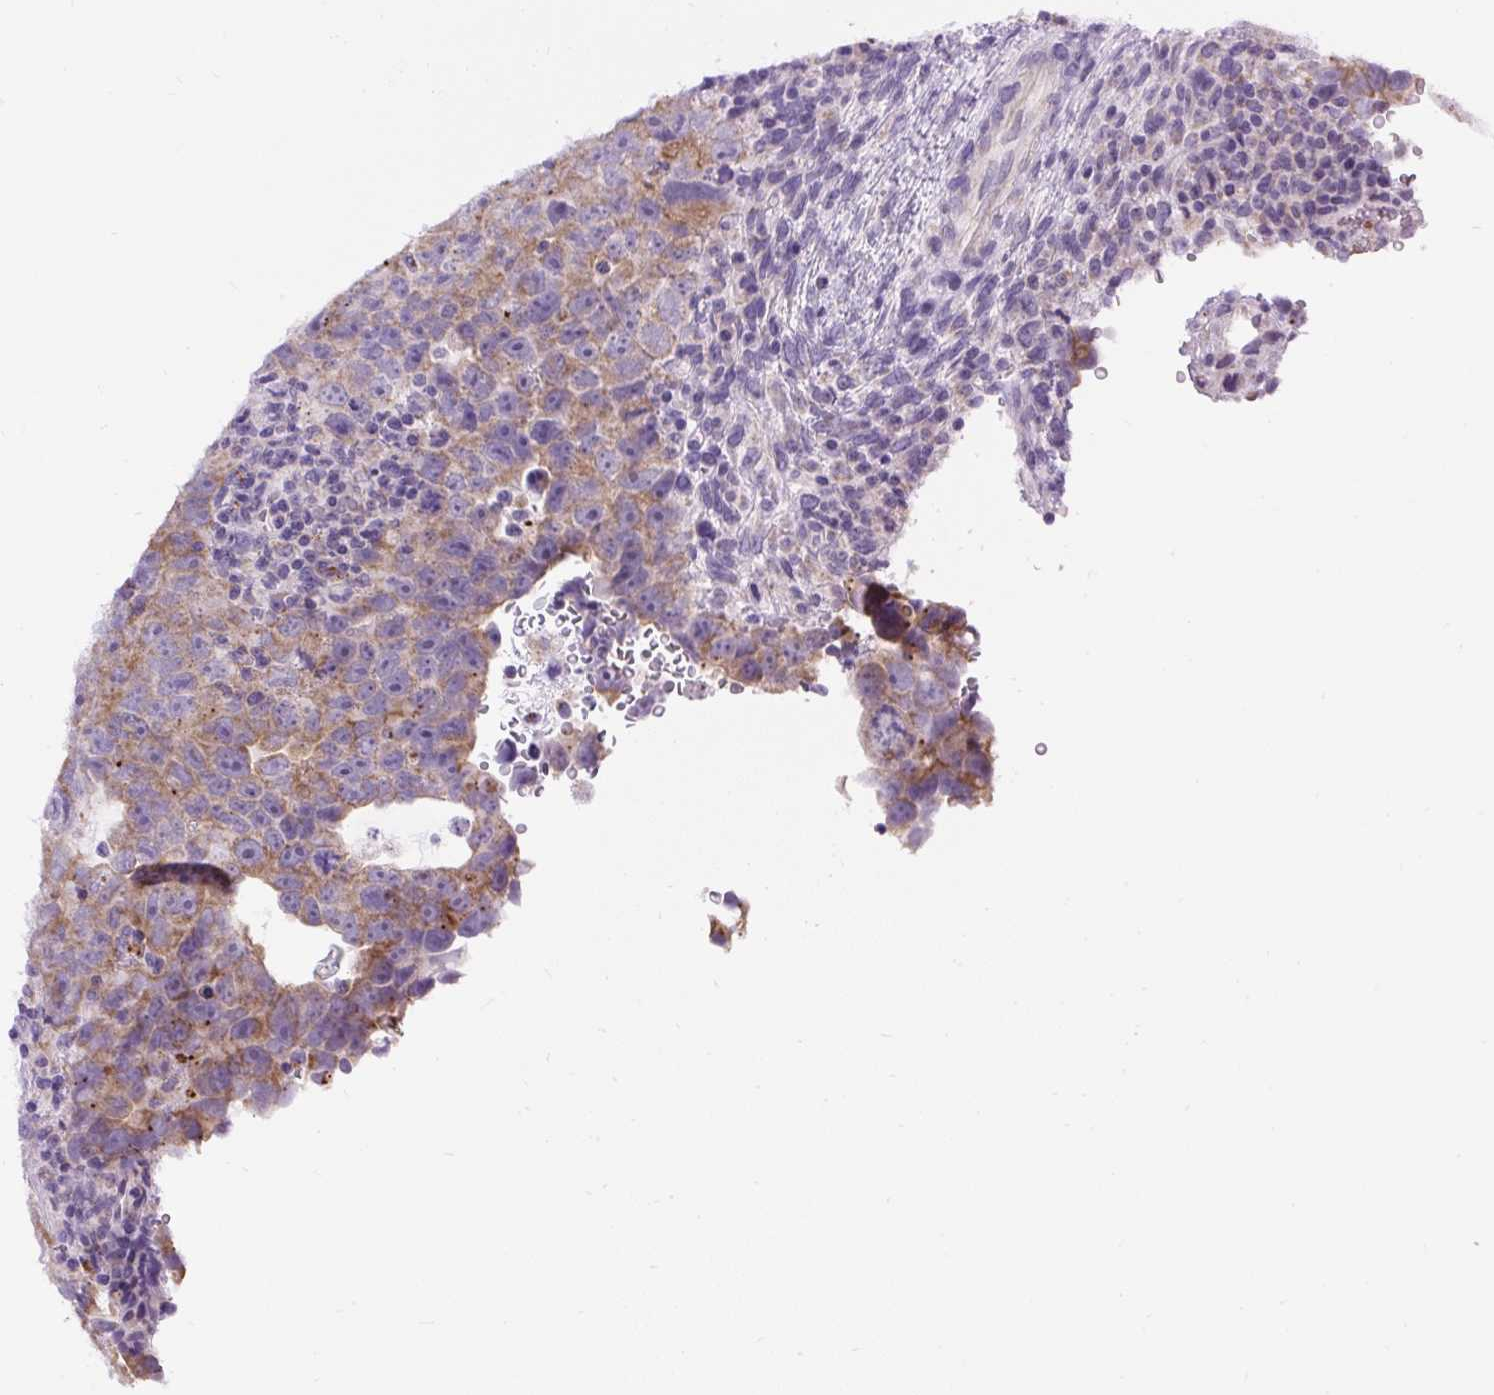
{"staining": {"intensity": "weak", "quantity": ">75%", "location": "cytoplasmic/membranous"}, "tissue": "testis cancer", "cell_type": "Tumor cells", "image_type": "cancer", "snomed": [{"axis": "morphology", "description": "Carcinoma, Embryonal, NOS"}, {"axis": "topography", "description": "Testis"}], "caption": "A histopathology image of human embryonal carcinoma (testis) stained for a protein displays weak cytoplasmic/membranous brown staining in tumor cells. (DAB = brown stain, brightfield microscopy at high magnification).", "gene": "RNASE10", "patient": {"sex": "male", "age": 24}}